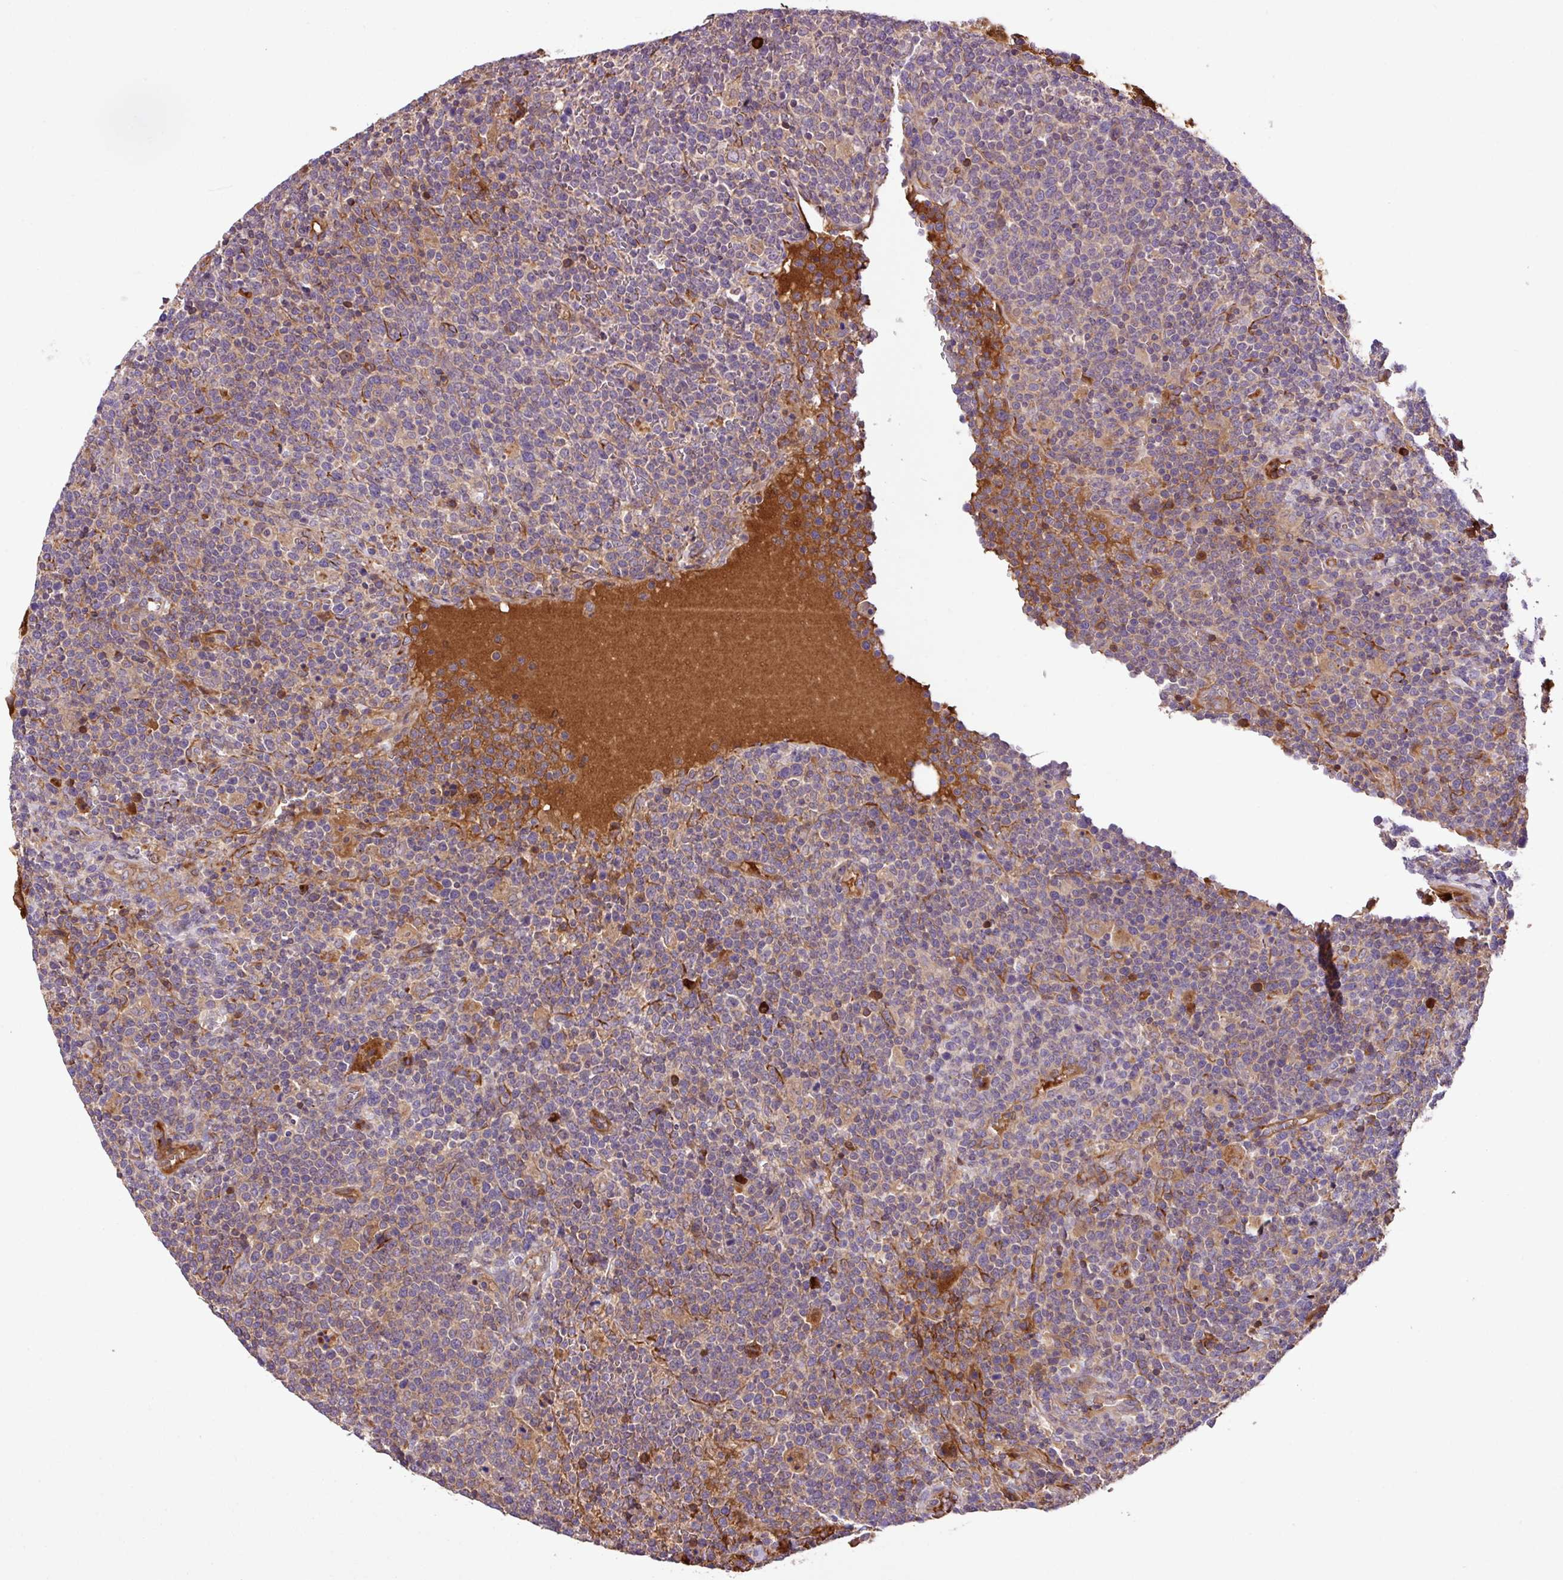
{"staining": {"intensity": "weak", "quantity": "<25%", "location": "cytoplasmic/membranous"}, "tissue": "lymphoma", "cell_type": "Tumor cells", "image_type": "cancer", "snomed": [{"axis": "morphology", "description": "Malignant lymphoma, non-Hodgkin's type, High grade"}, {"axis": "topography", "description": "Lymph node"}], "caption": "Immunohistochemical staining of high-grade malignant lymphoma, non-Hodgkin's type exhibits no significant expression in tumor cells.", "gene": "ZNF266", "patient": {"sex": "male", "age": 61}}